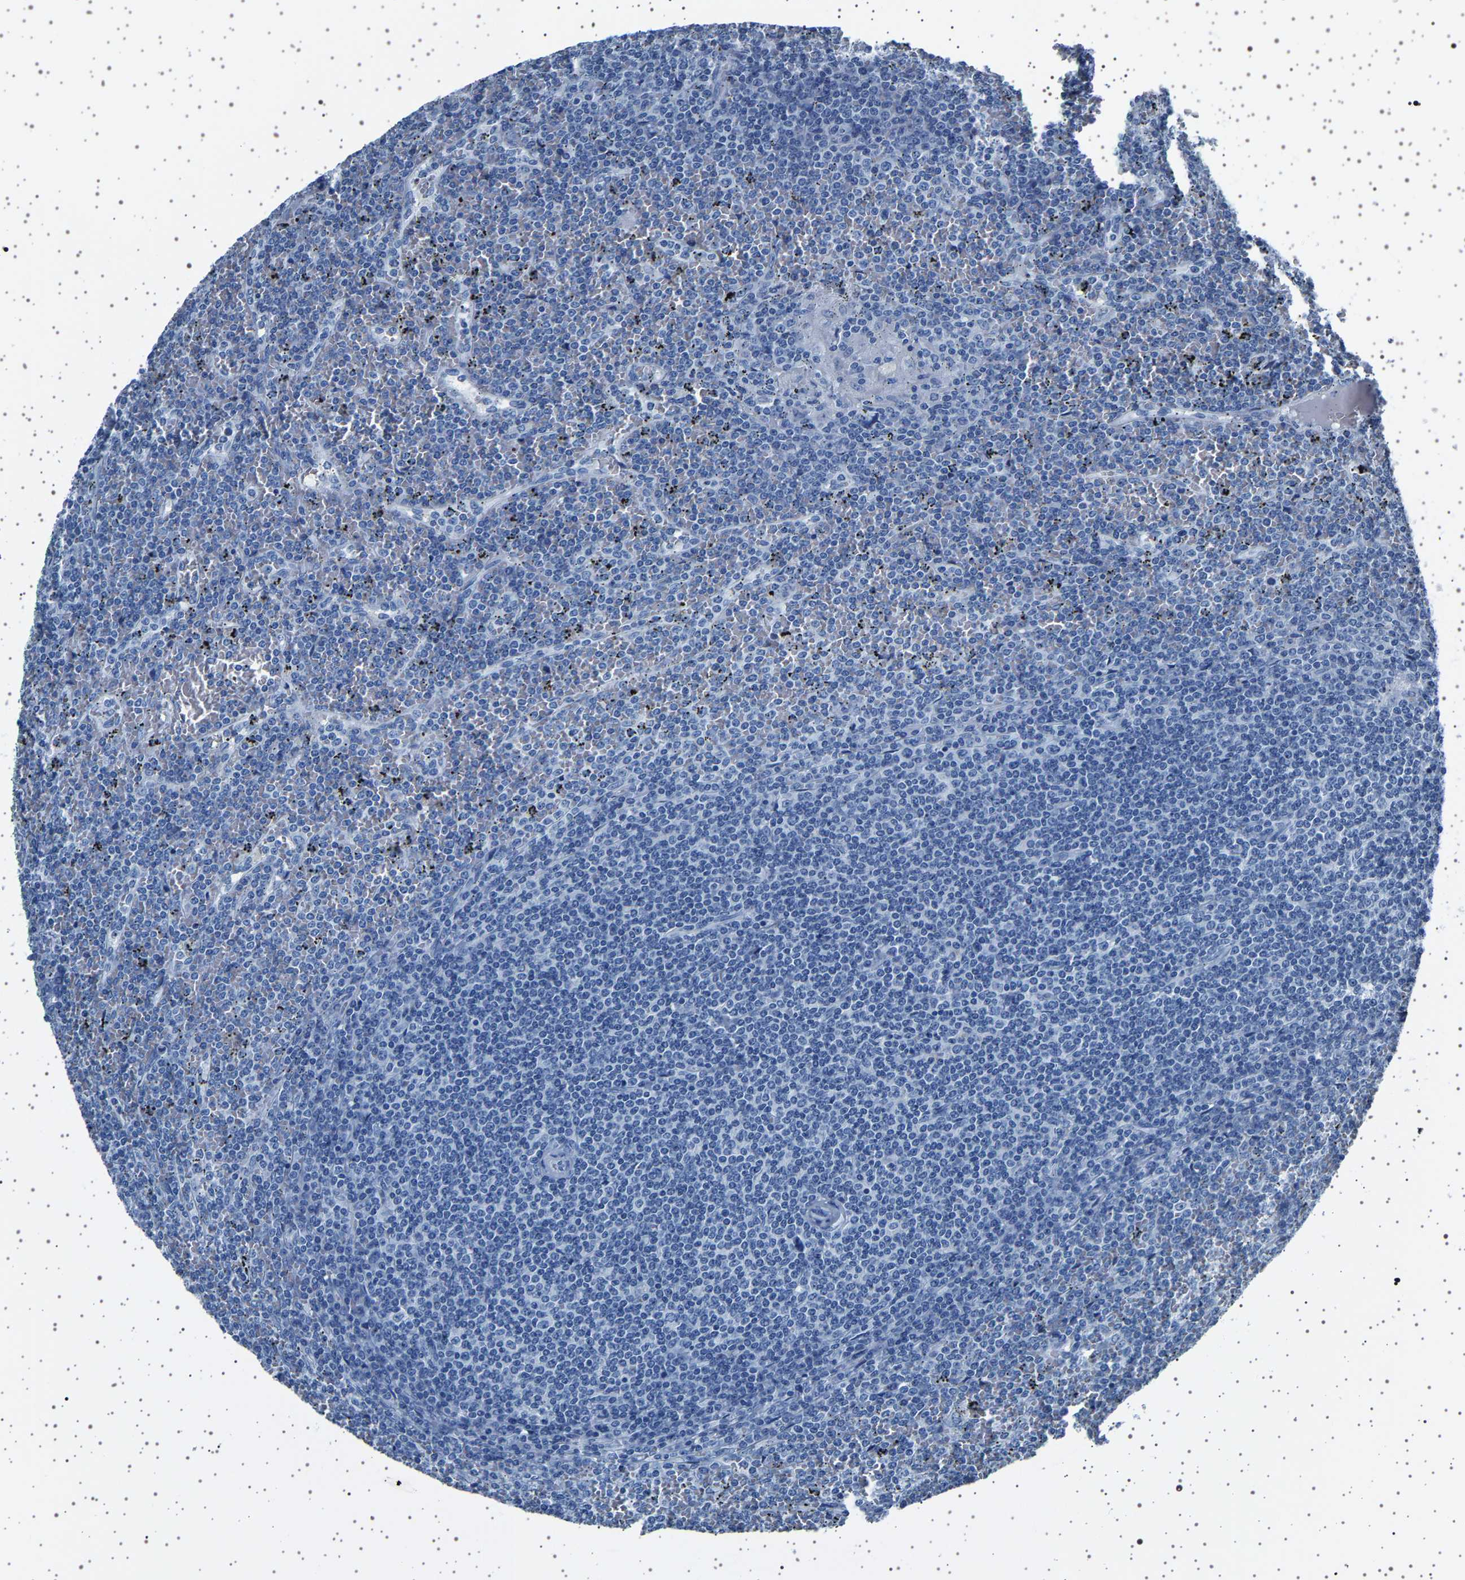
{"staining": {"intensity": "negative", "quantity": "none", "location": "none"}, "tissue": "lymphoma", "cell_type": "Tumor cells", "image_type": "cancer", "snomed": [{"axis": "morphology", "description": "Malignant lymphoma, non-Hodgkin's type, Low grade"}, {"axis": "topography", "description": "Spleen"}], "caption": "Immunohistochemistry (IHC) photomicrograph of neoplastic tissue: low-grade malignant lymphoma, non-Hodgkin's type stained with DAB reveals no significant protein staining in tumor cells.", "gene": "TFF3", "patient": {"sex": "female", "age": 19}}